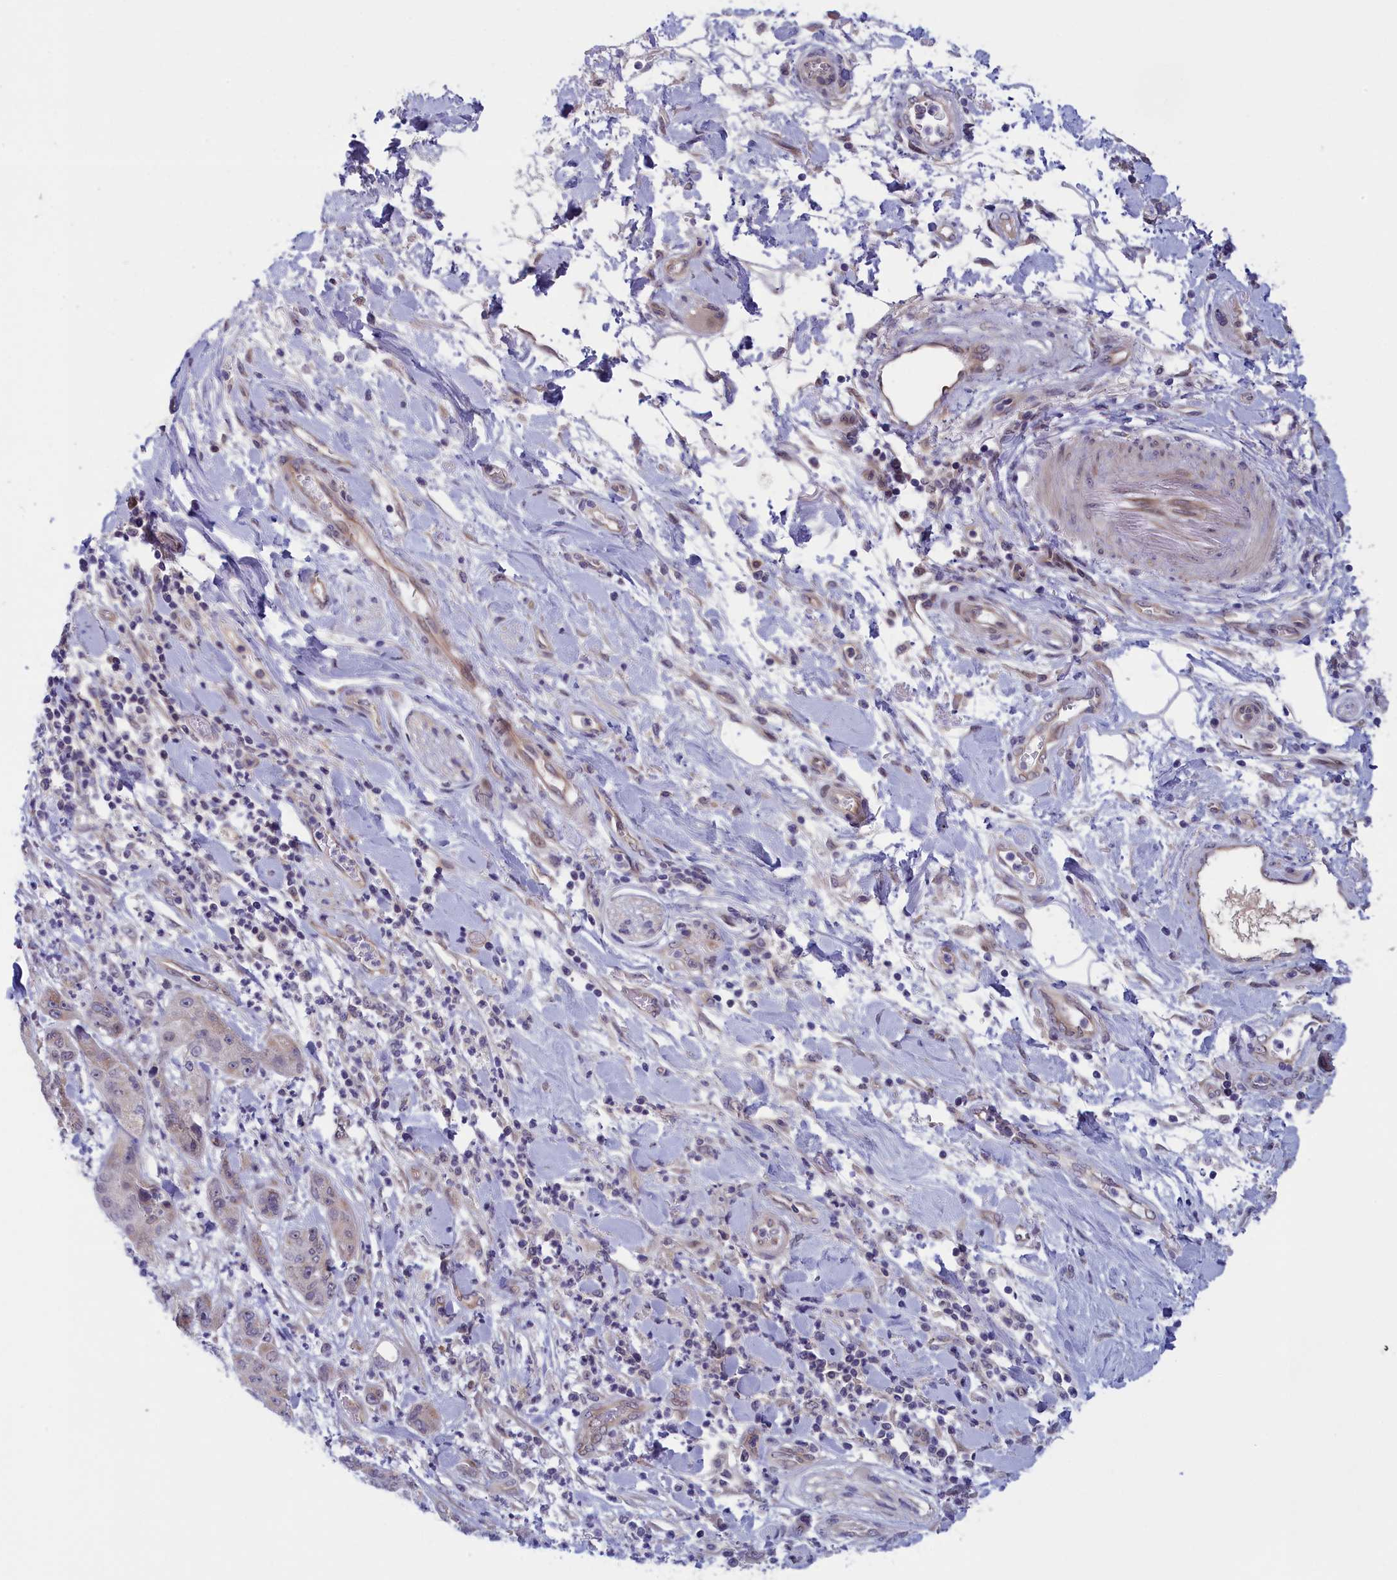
{"staining": {"intensity": "negative", "quantity": "none", "location": "none"}, "tissue": "pancreatic cancer", "cell_type": "Tumor cells", "image_type": "cancer", "snomed": [{"axis": "morphology", "description": "Adenocarcinoma, NOS"}, {"axis": "topography", "description": "Pancreas"}], "caption": "Immunohistochemistry (IHC) of human pancreatic adenocarcinoma reveals no expression in tumor cells.", "gene": "IGFALS", "patient": {"sex": "female", "age": 78}}